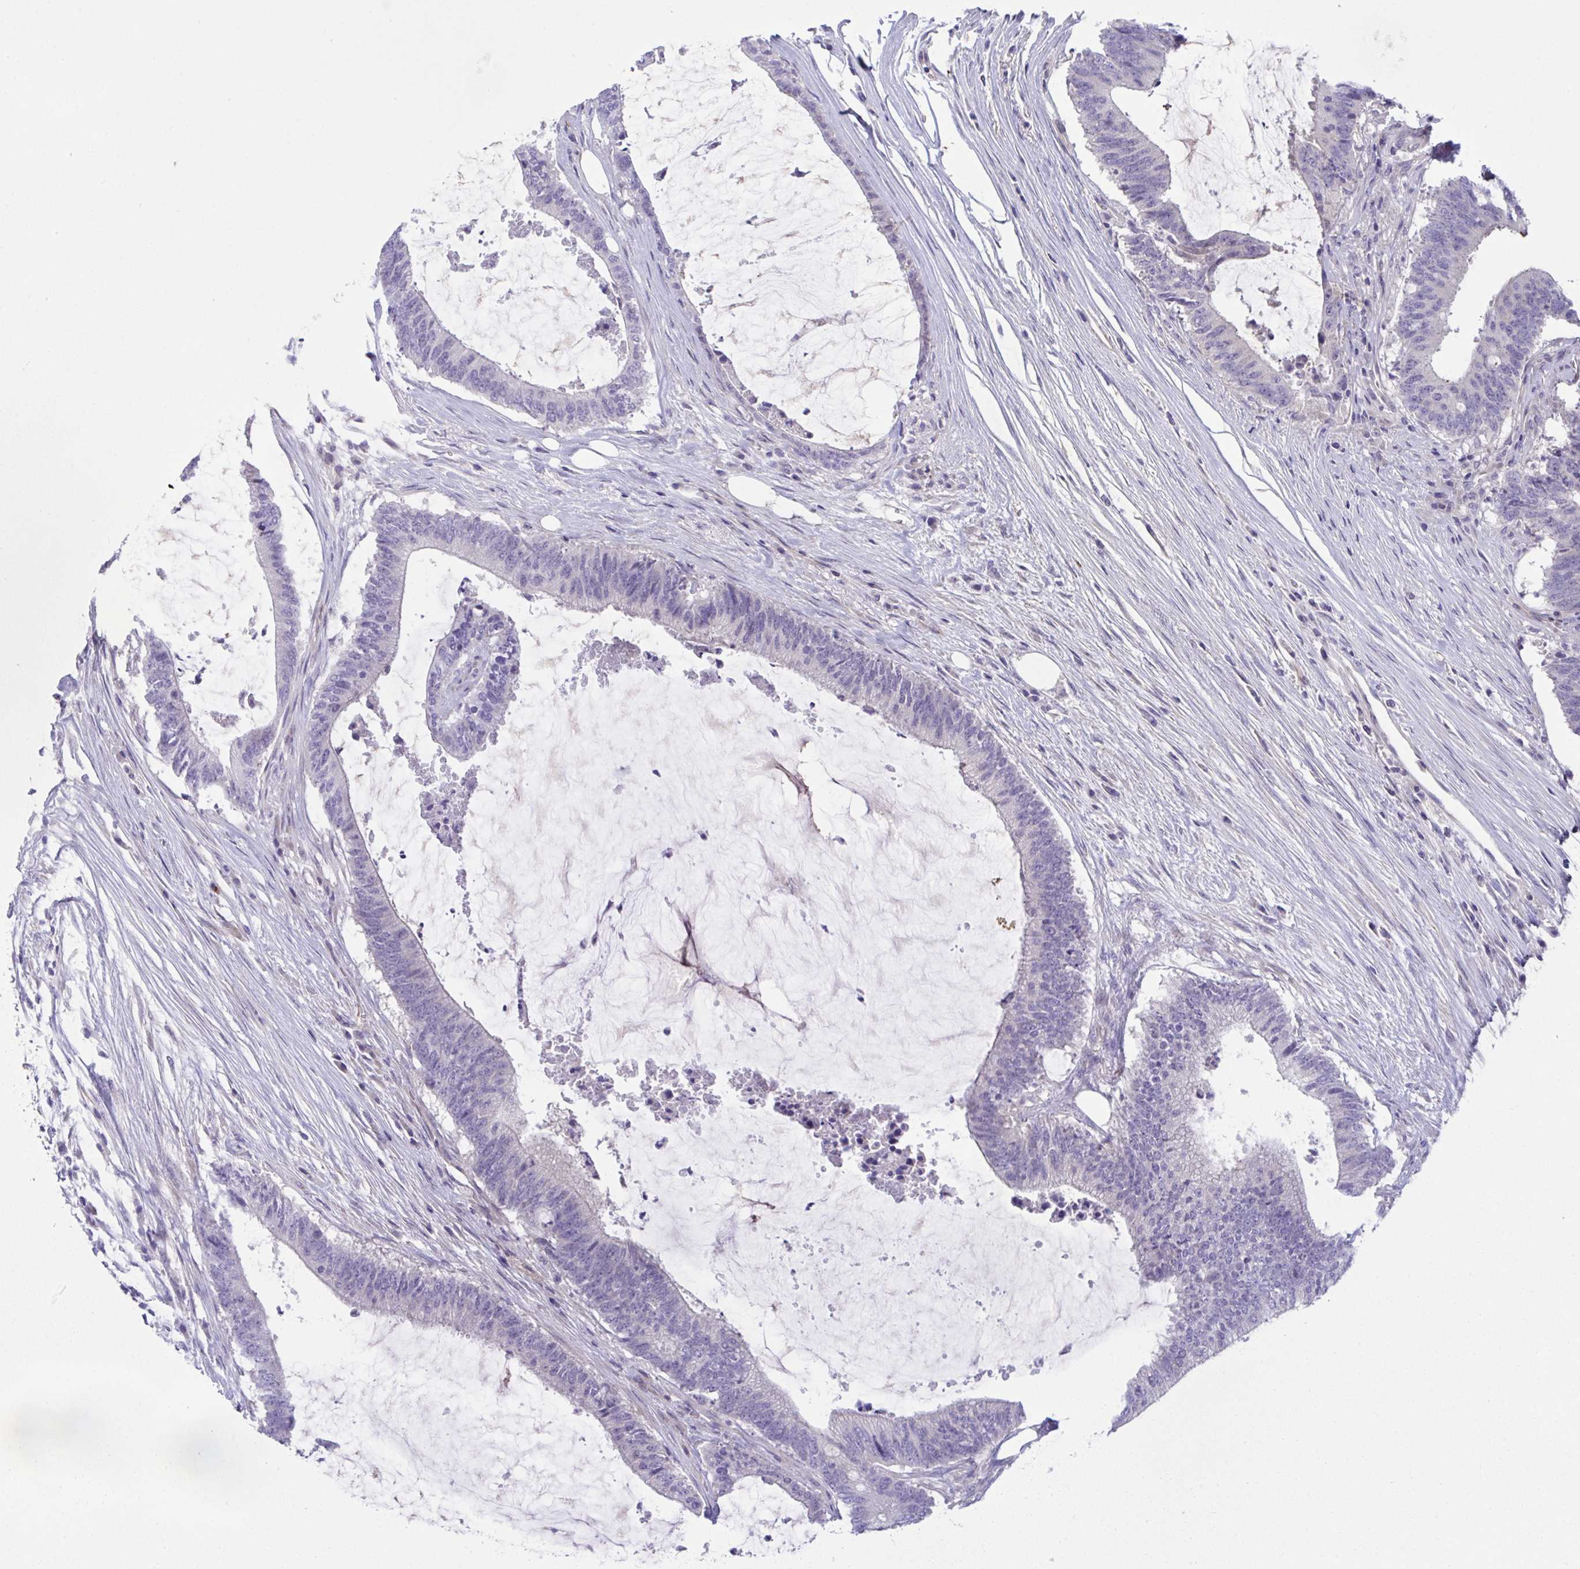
{"staining": {"intensity": "negative", "quantity": "none", "location": "none"}, "tissue": "colorectal cancer", "cell_type": "Tumor cells", "image_type": "cancer", "snomed": [{"axis": "morphology", "description": "Adenocarcinoma, NOS"}, {"axis": "topography", "description": "Colon"}], "caption": "IHC of colorectal cancer (adenocarcinoma) displays no positivity in tumor cells.", "gene": "RHOXF1", "patient": {"sex": "female", "age": 43}}